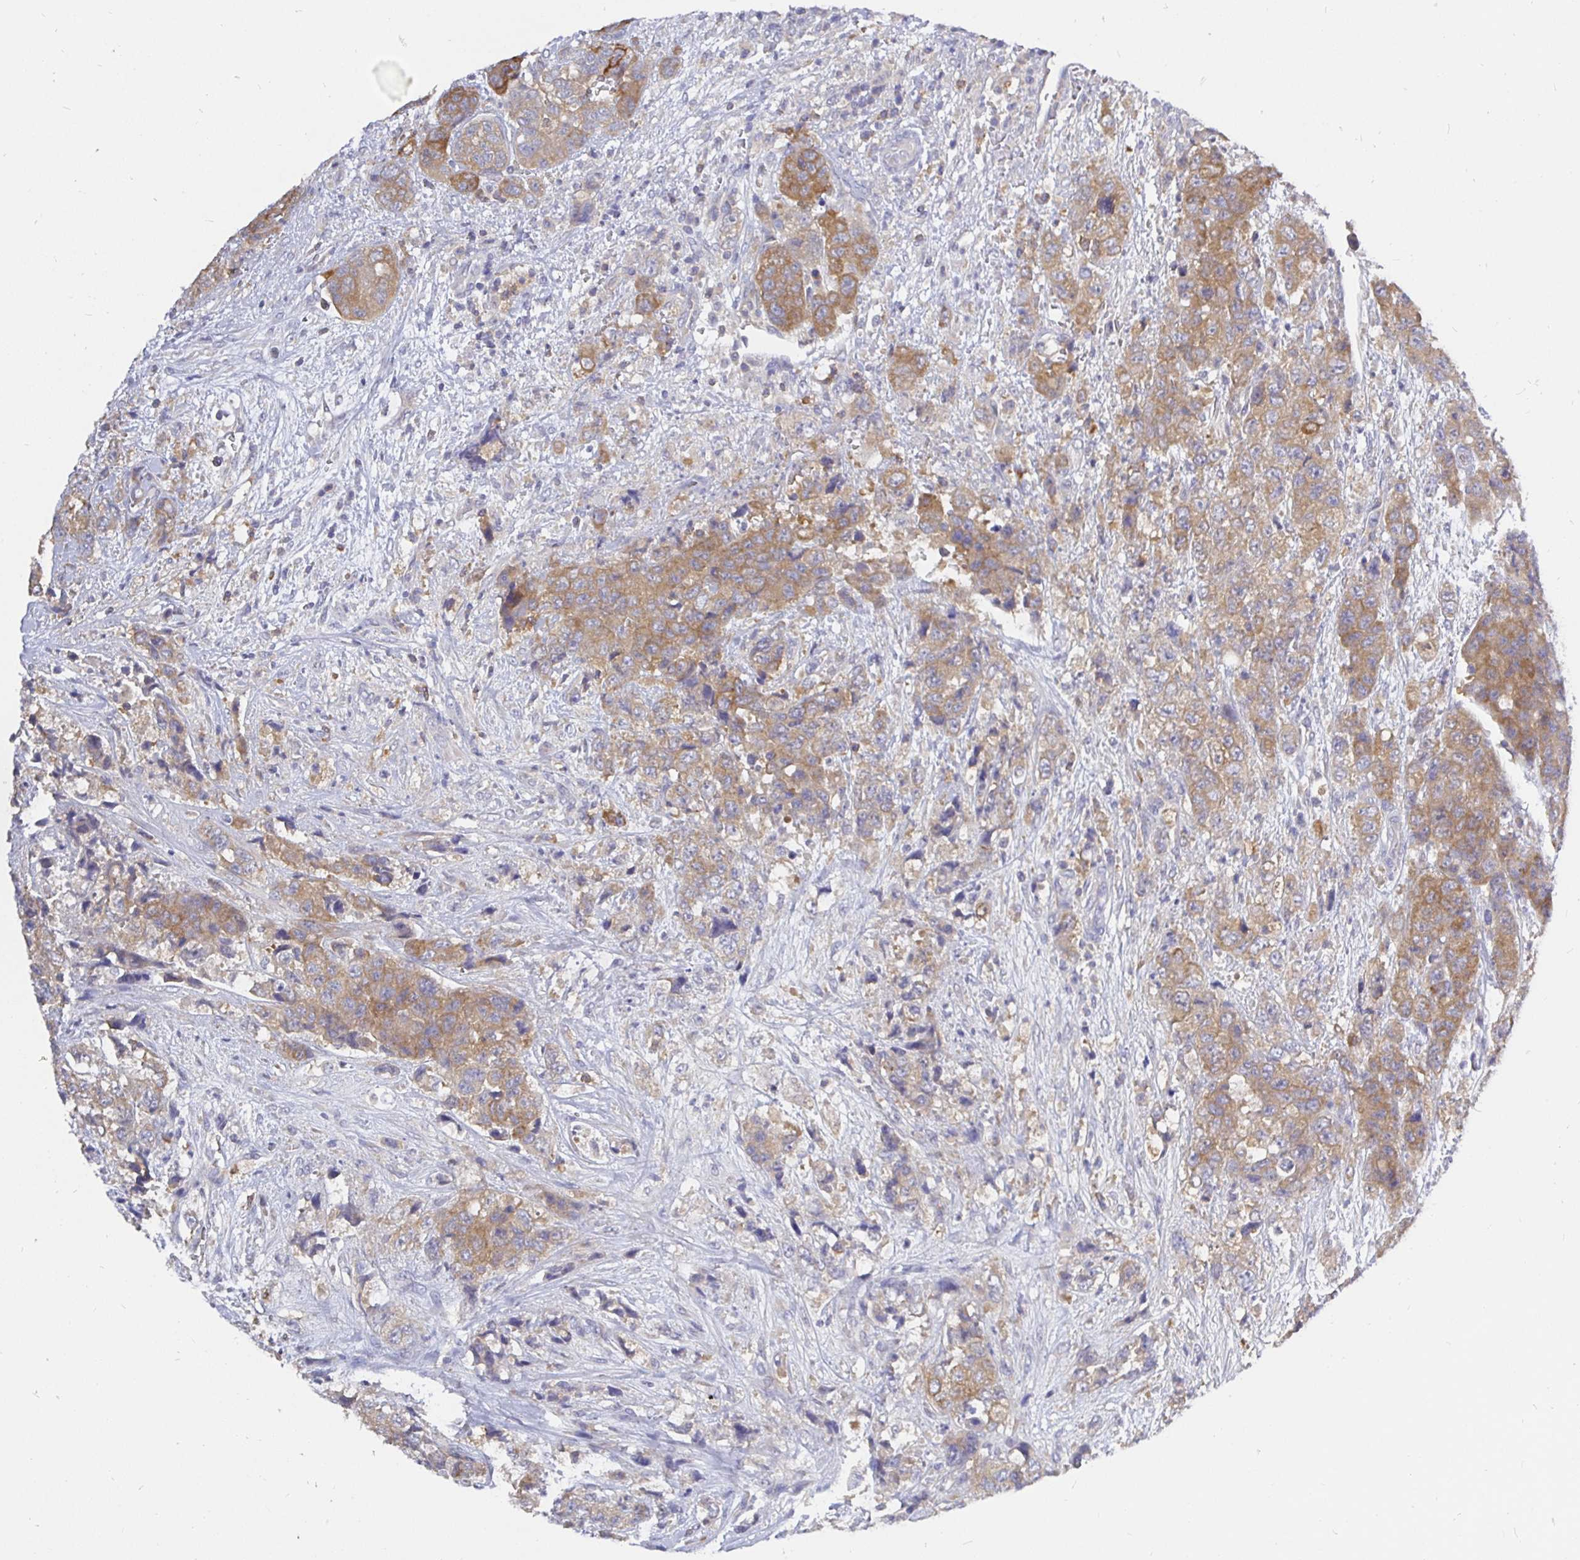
{"staining": {"intensity": "moderate", "quantity": "25%-75%", "location": "cytoplasmic/membranous"}, "tissue": "urothelial cancer", "cell_type": "Tumor cells", "image_type": "cancer", "snomed": [{"axis": "morphology", "description": "Urothelial carcinoma, High grade"}, {"axis": "topography", "description": "Urinary bladder"}], "caption": "High-magnification brightfield microscopy of urothelial cancer stained with DAB (3,3'-diaminobenzidine) (brown) and counterstained with hematoxylin (blue). tumor cells exhibit moderate cytoplasmic/membranous expression is identified in approximately25%-75% of cells.", "gene": "KIF21A", "patient": {"sex": "female", "age": 78}}